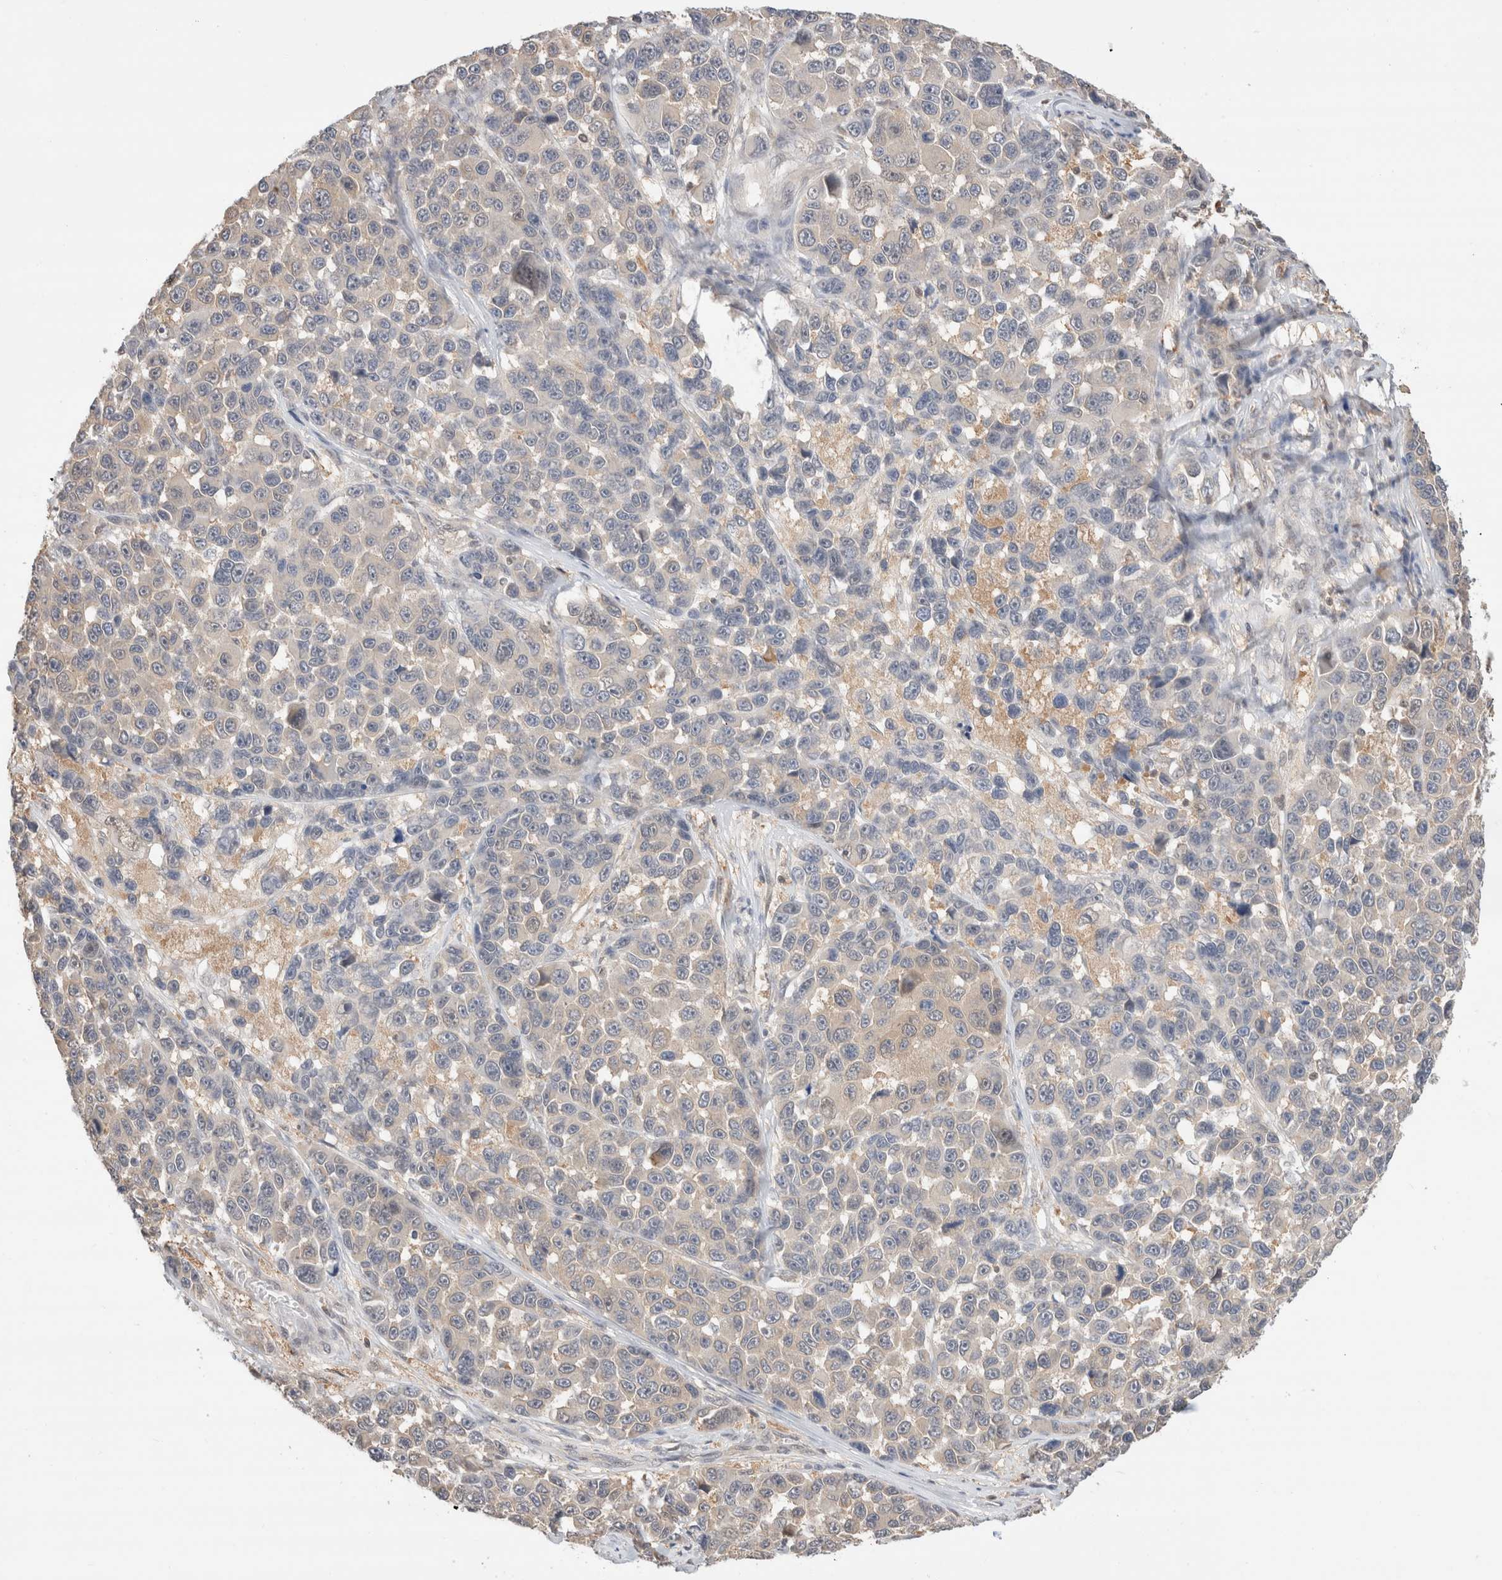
{"staining": {"intensity": "weak", "quantity": "25%-75%", "location": "cytoplasmic/membranous"}, "tissue": "melanoma", "cell_type": "Tumor cells", "image_type": "cancer", "snomed": [{"axis": "morphology", "description": "Malignant melanoma, NOS"}, {"axis": "topography", "description": "Skin"}], "caption": "Malignant melanoma stained with DAB IHC demonstrates low levels of weak cytoplasmic/membranous expression in approximately 25%-75% of tumor cells.", "gene": "C17orf97", "patient": {"sex": "male", "age": 53}}